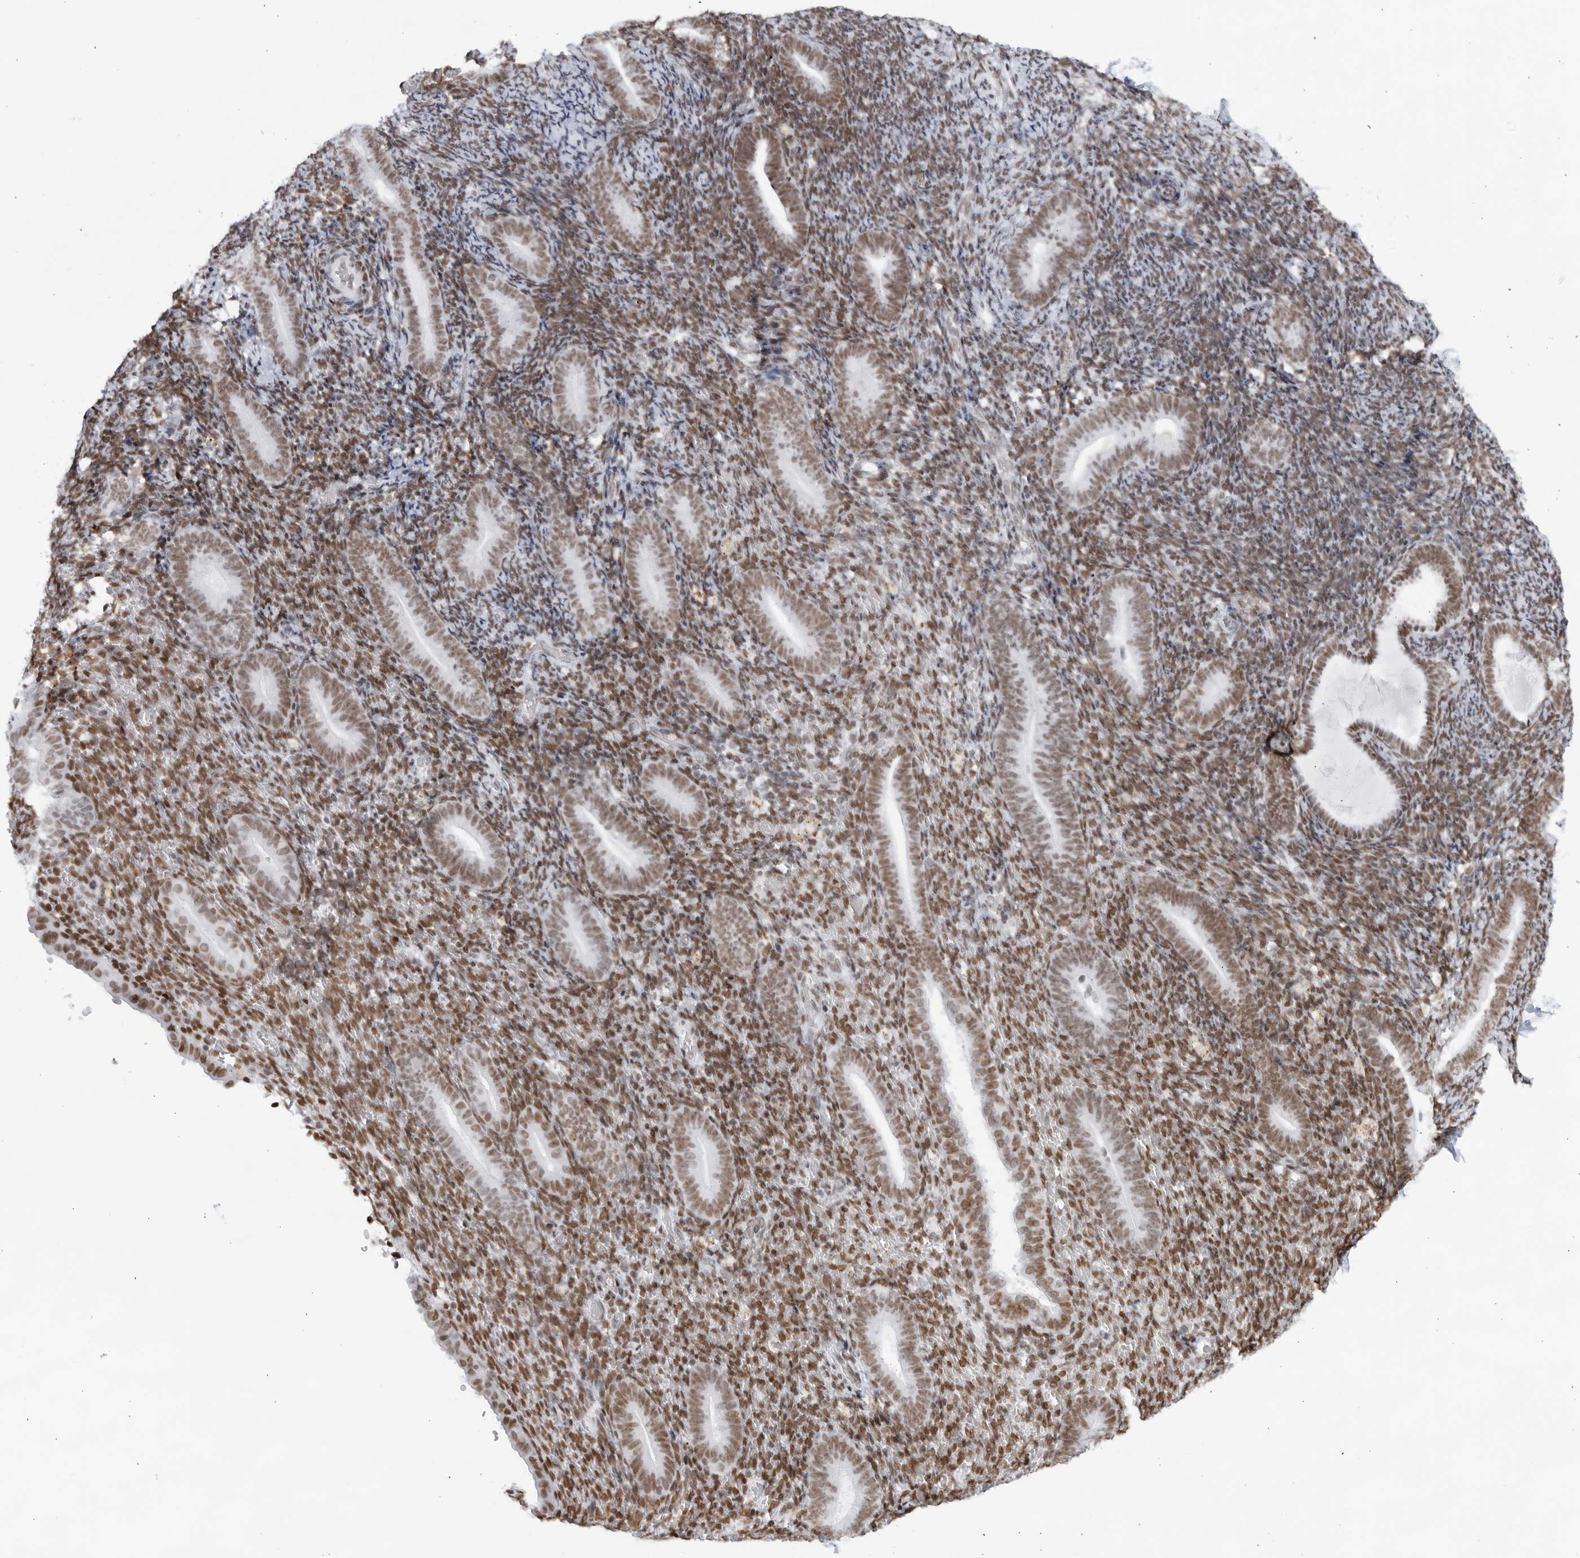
{"staining": {"intensity": "moderate", "quantity": "25%-75%", "location": "nuclear"}, "tissue": "endometrium", "cell_type": "Cells in endometrial stroma", "image_type": "normal", "snomed": [{"axis": "morphology", "description": "Normal tissue, NOS"}, {"axis": "topography", "description": "Endometrium"}], "caption": "Benign endometrium was stained to show a protein in brown. There is medium levels of moderate nuclear positivity in about 25%-75% of cells in endometrial stroma.", "gene": "HP1BP3", "patient": {"sex": "female", "age": 51}}